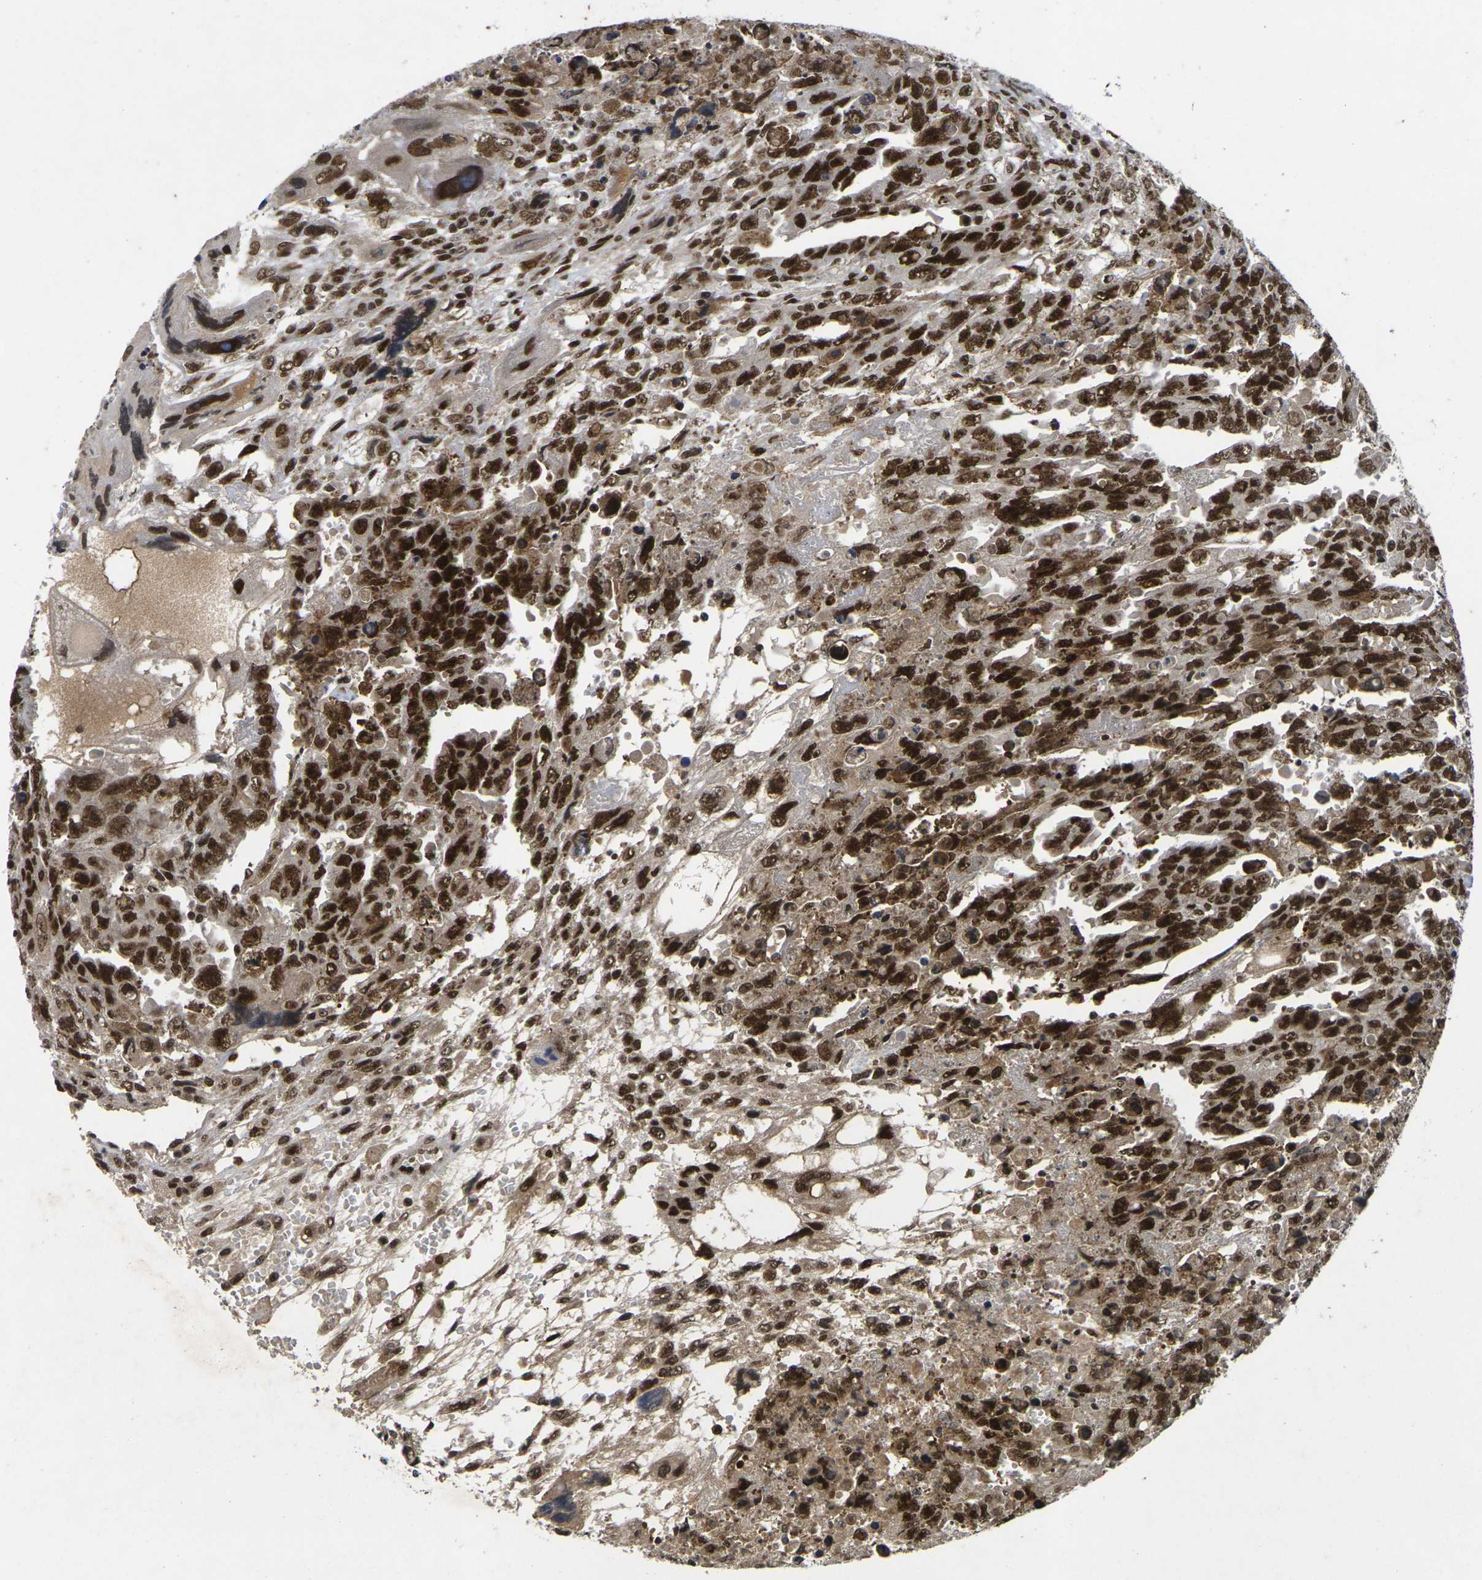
{"staining": {"intensity": "strong", "quantity": ">75%", "location": "nuclear"}, "tissue": "testis cancer", "cell_type": "Tumor cells", "image_type": "cancer", "snomed": [{"axis": "morphology", "description": "Carcinoma, Embryonal, NOS"}, {"axis": "topography", "description": "Testis"}], "caption": "Brown immunohistochemical staining in human testis cancer (embryonal carcinoma) shows strong nuclear positivity in approximately >75% of tumor cells.", "gene": "GTF2E1", "patient": {"sex": "male", "age": 28}}